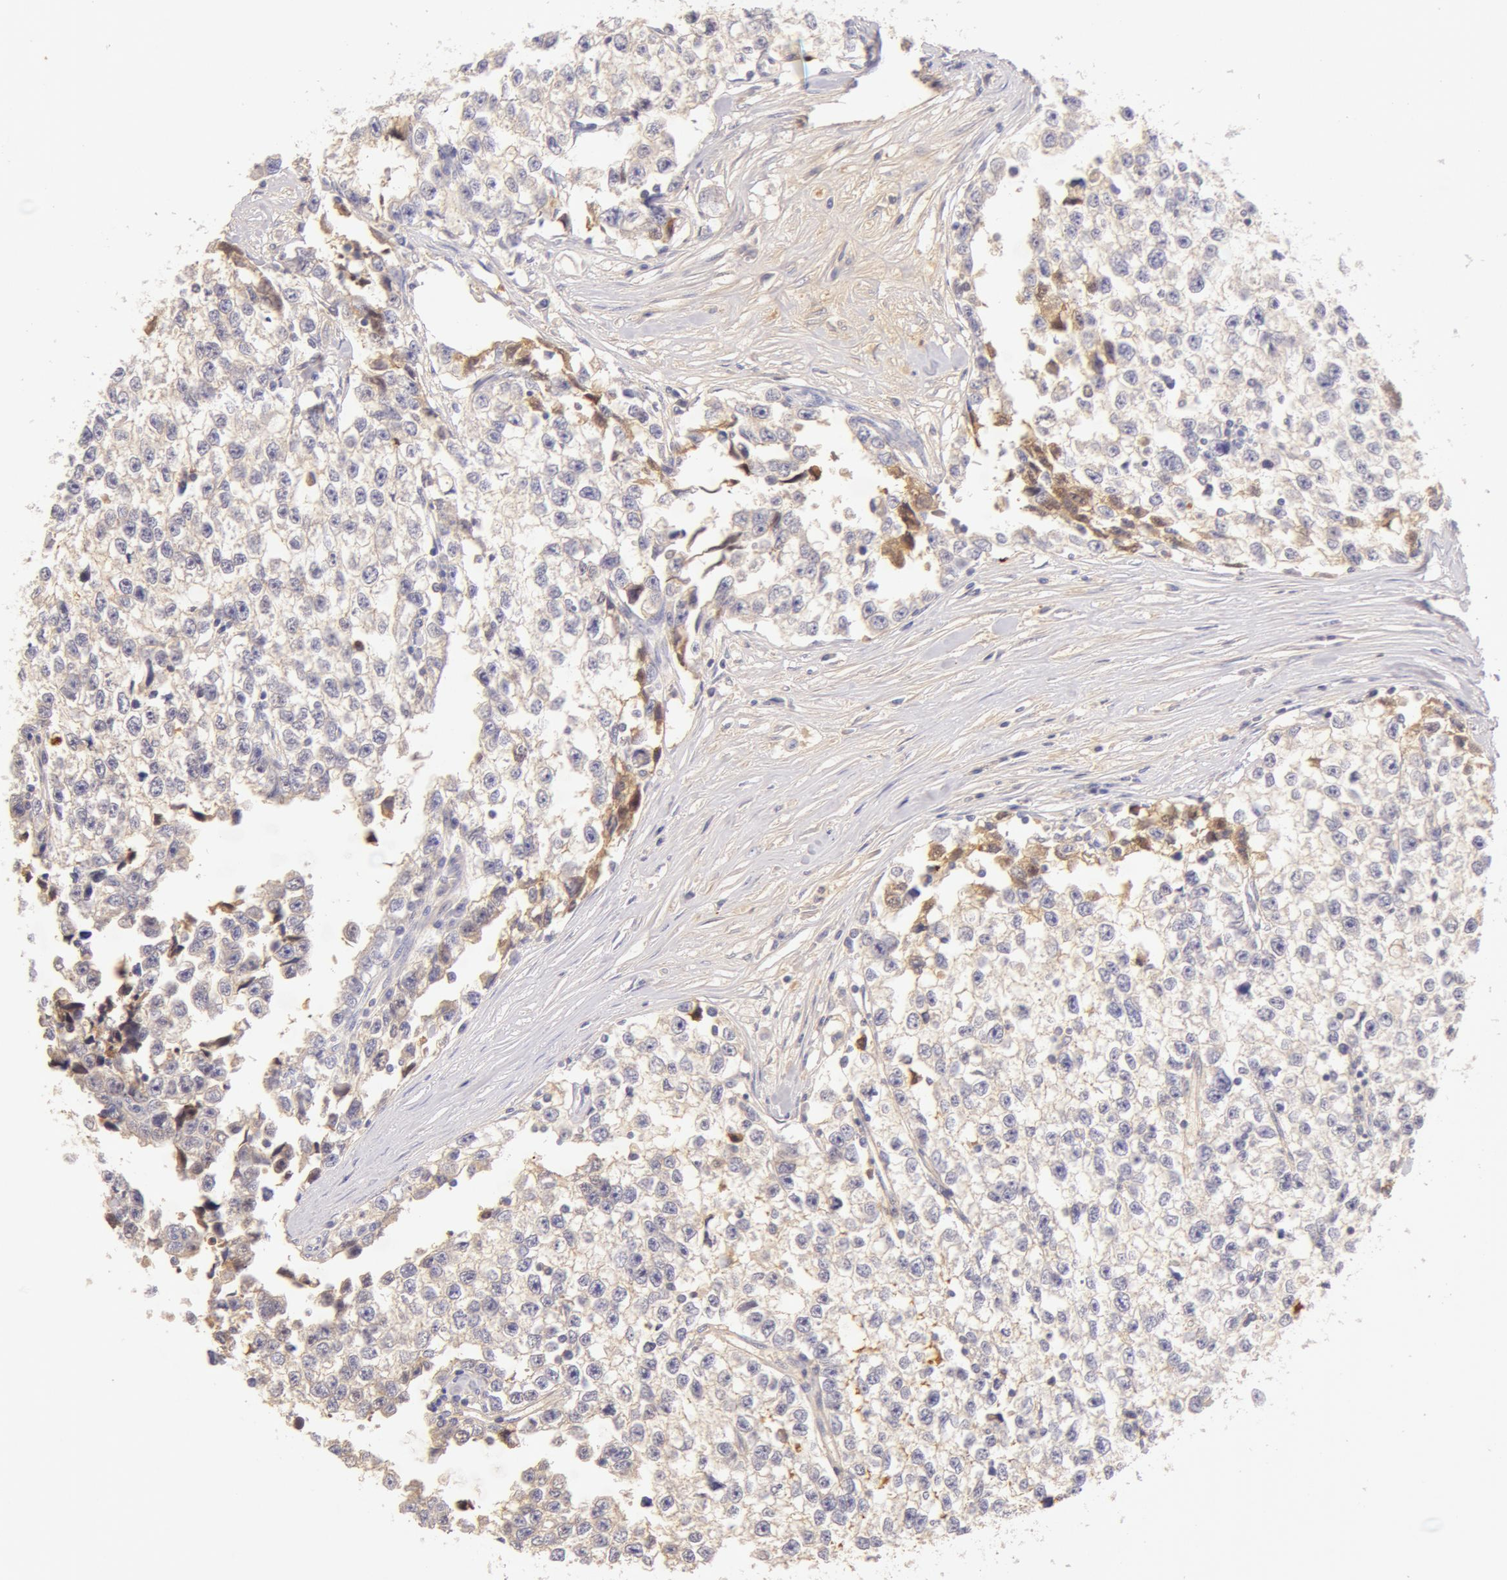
{"staining": {"intensity": "negative", "quantity": "none", "location": "none"}, "tissue": "testis cancer", "cell_type": "Tumor cells", "image_type": "cancer", "snomed": [{"axis": "morphology", "description": "Seminoma, NOS"}, {"axis": "morphology", "description": "Carcinoma, Embryonal, NOS"}, {"axis": "topography", "description": "Testis"}], "caption": "IHC of human embryonal carcinoma (testis) reveals no expression in tumor cells.", "gene": "AHSG", "patient": {"sex": "male", "age": 30}}